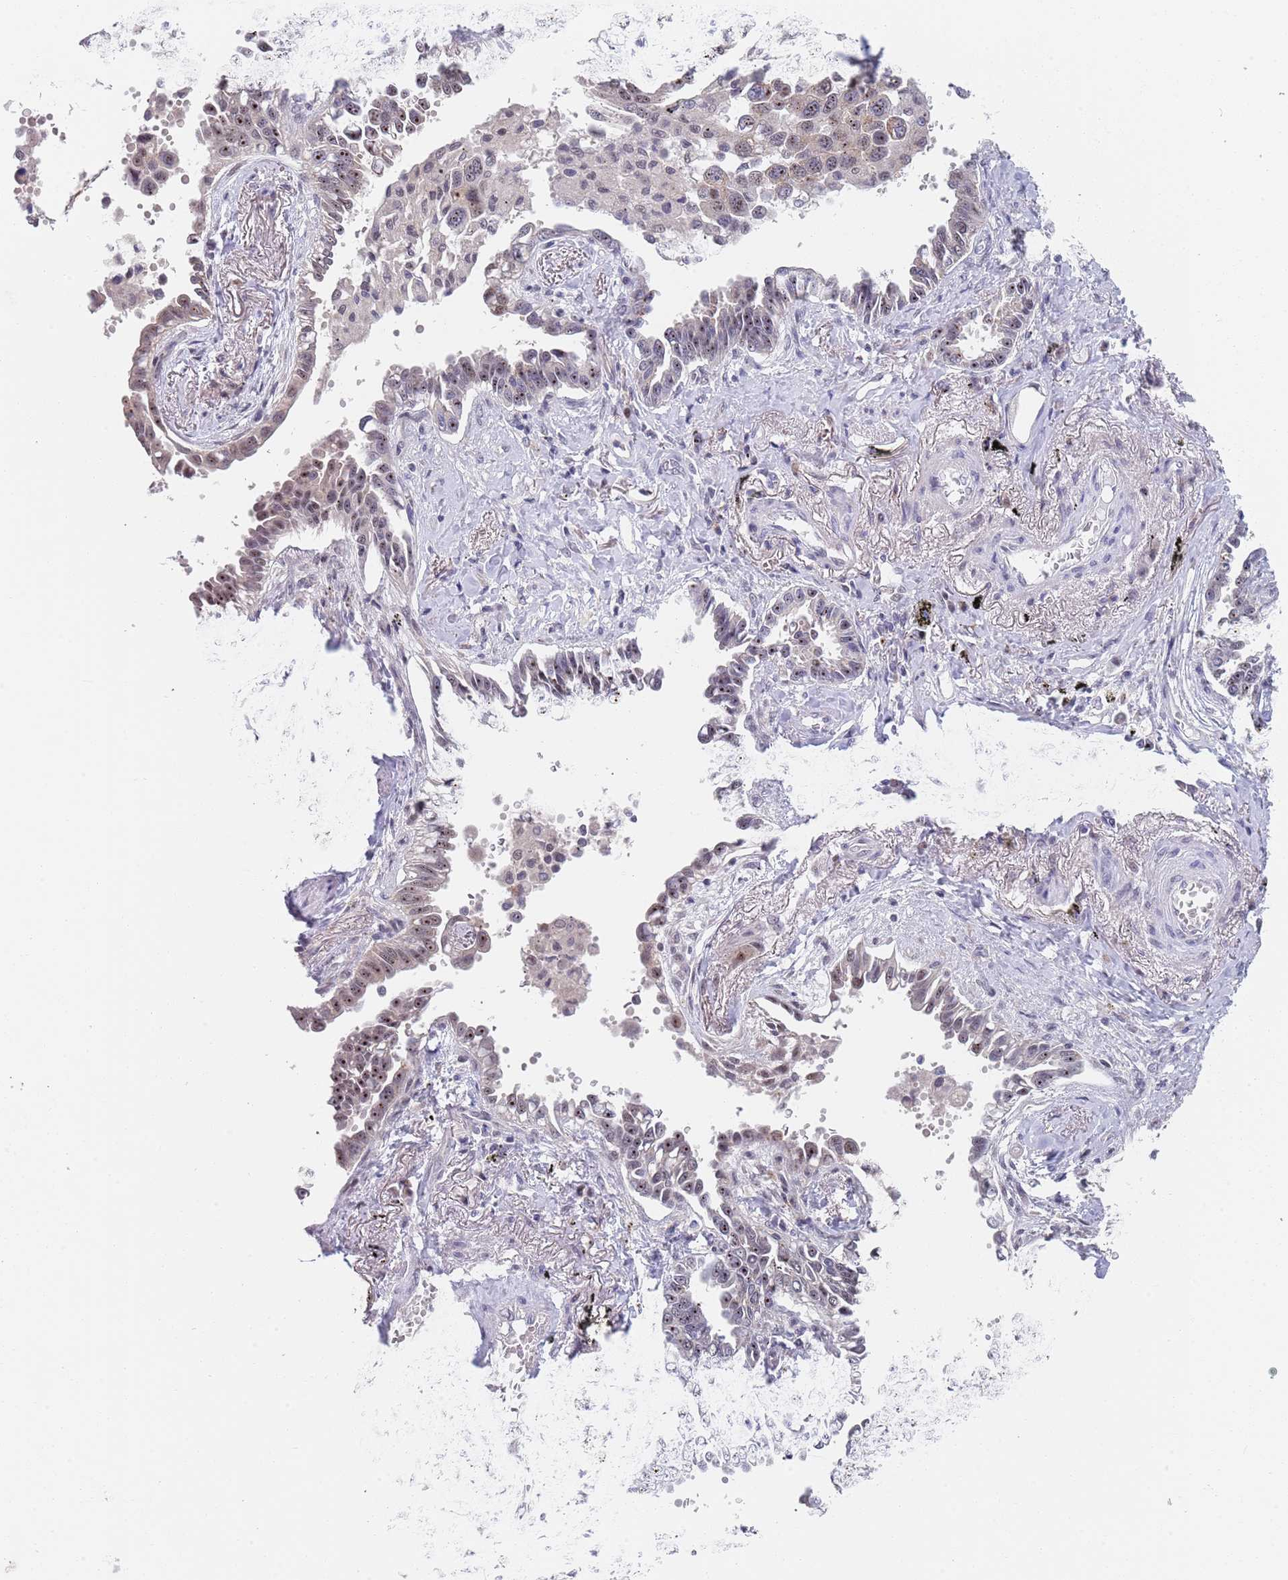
{"staining": {"intensity": "moderate", "quantity": "25%-75%", "location": "nuclear"}, "tissue": "lung cancer", "cell_type": "Tumor cells", "image_type": "cancer", "snomed": [{"axis": "morphology", "description": "Adenocarcinoma, NOS"}, {"axis": "topography", "description": "Lung"}], "caption": "An immunohistochemistry image of tumor tissue is shown. Protein staining in brown labels moderate nuclear positivity in lung adenocarcinoma within tumor cells.", "gene": "PLCL2", "patient": {"sex": "male", "age": 67}}